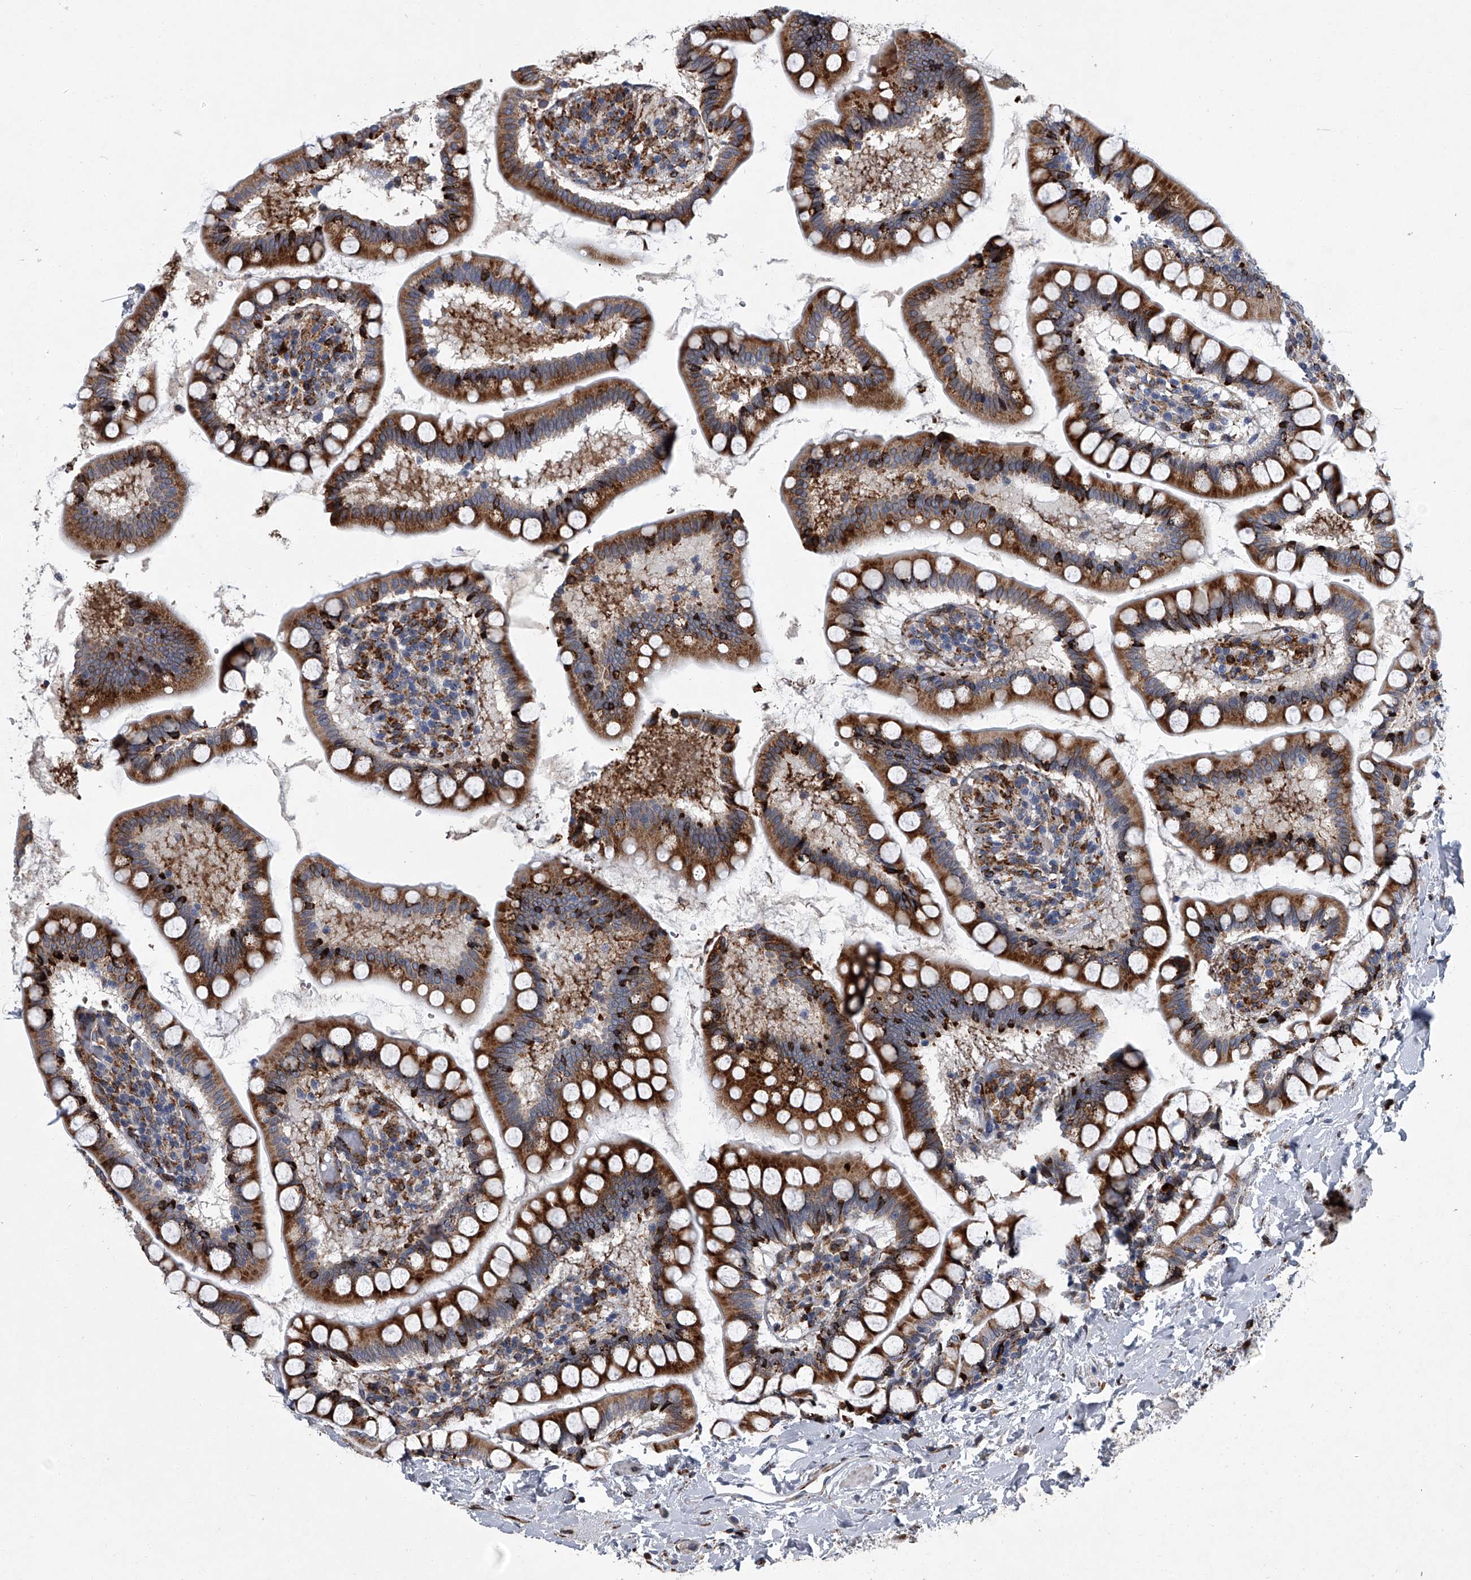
{"staining": {"intensity": "moderate", "quantity": ">75%", "location": "cytoplasmic/membranous"}, "tissue": "small intestine", "cell_type": "Glandular cells", "image_type": "normal", "snomed": [{"axis": "morphology", "description": "Normal tissue, NOS"}, {"axis": "topography", "description": "Small intestine"}], "caption": "IHC of benign human small intestine demonstrates medium levels of moderate cytoplasmic/membranous staining in about >75% of glandular cells. (Stains: DAB in brown, nuclei in blue, Microscopy: brightfield microscopy at high magnification).", "gene": "TMEM63C", "patient": {"sex": "female", "age": 84}}